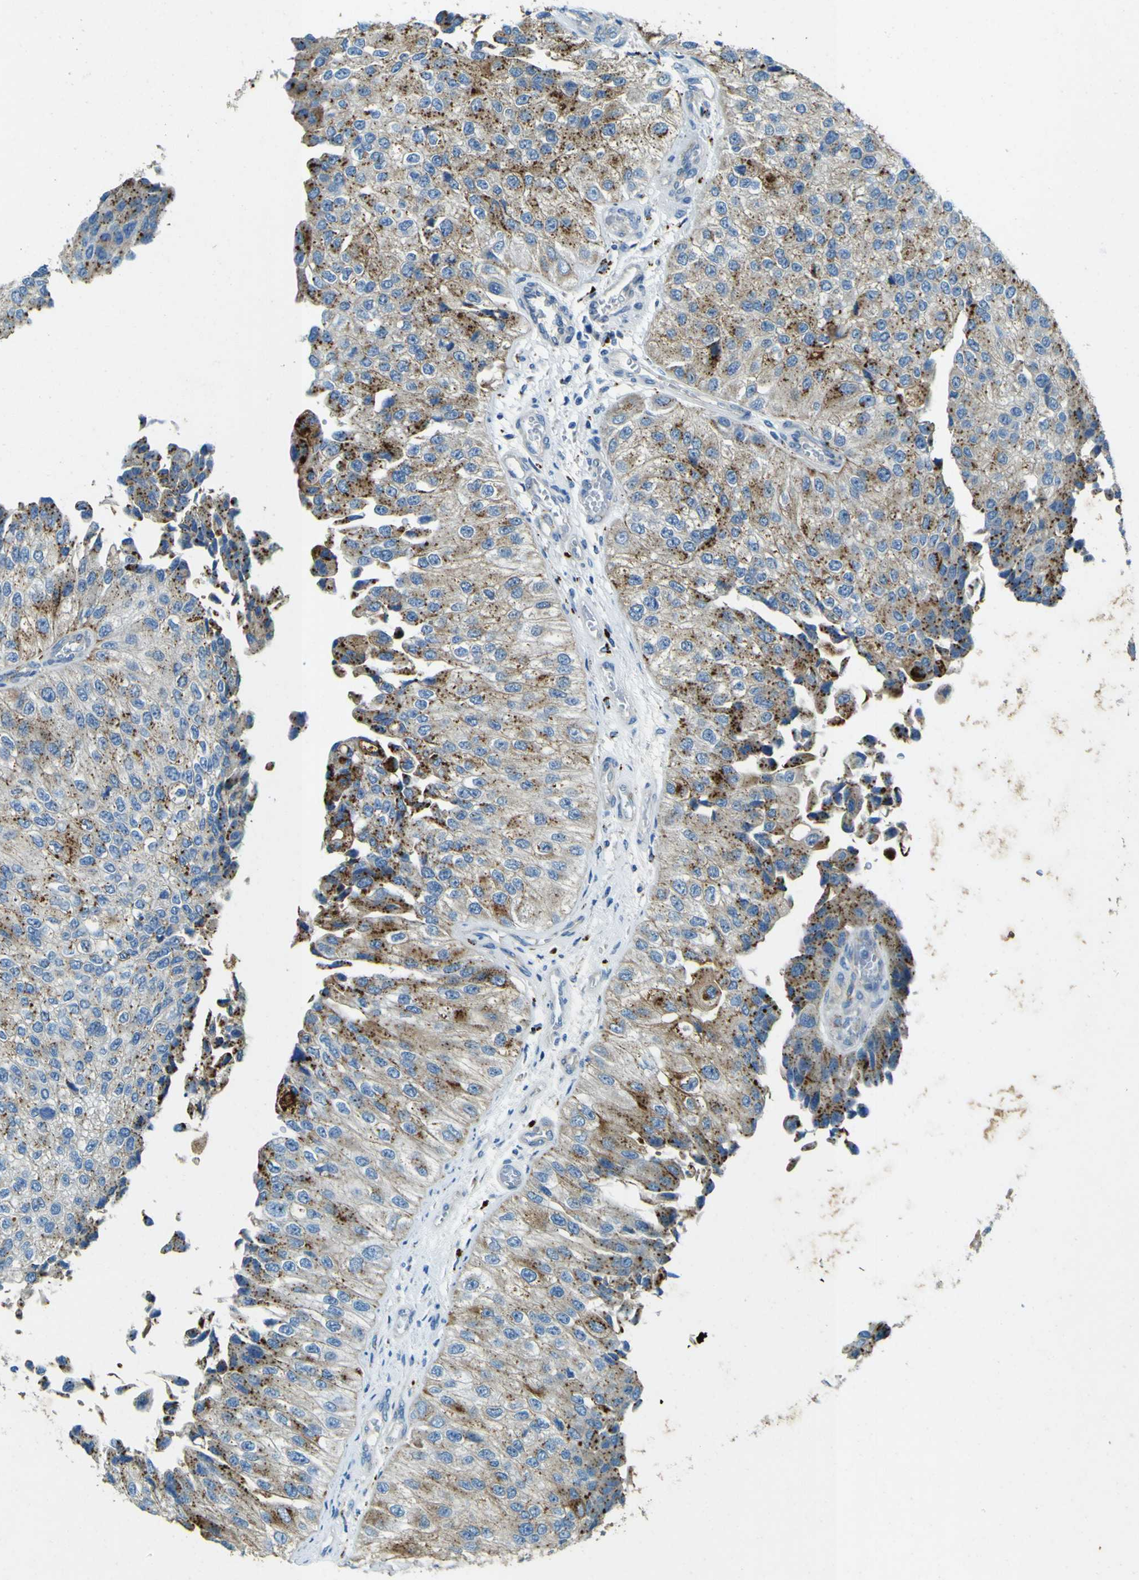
{"staining": {"intensity": "moderate", "quantity": "25%-75%", "location": "cytoplasmic/membranous"}, "tissue": "urothelial cancer", "cell_type": "Tumor cells", "image_type": "cancer", "snomed": [{"axis": "morphology", "description": "Urothelial carcinoma, High grade"}, {"axis": "topography", "description": "Kidney"}, {"axis": "topography", "description": "Urinary bladder"}], "caption": "Urothelial carcinoma (high-grade) was stained to show a protein in brown. There is medium levels of moderate cytoplasmic/membranous staining in about 25%-75% of tumor cells.", "gene": "PDE9A", "patient": {"sex": "male", "age": 77}}